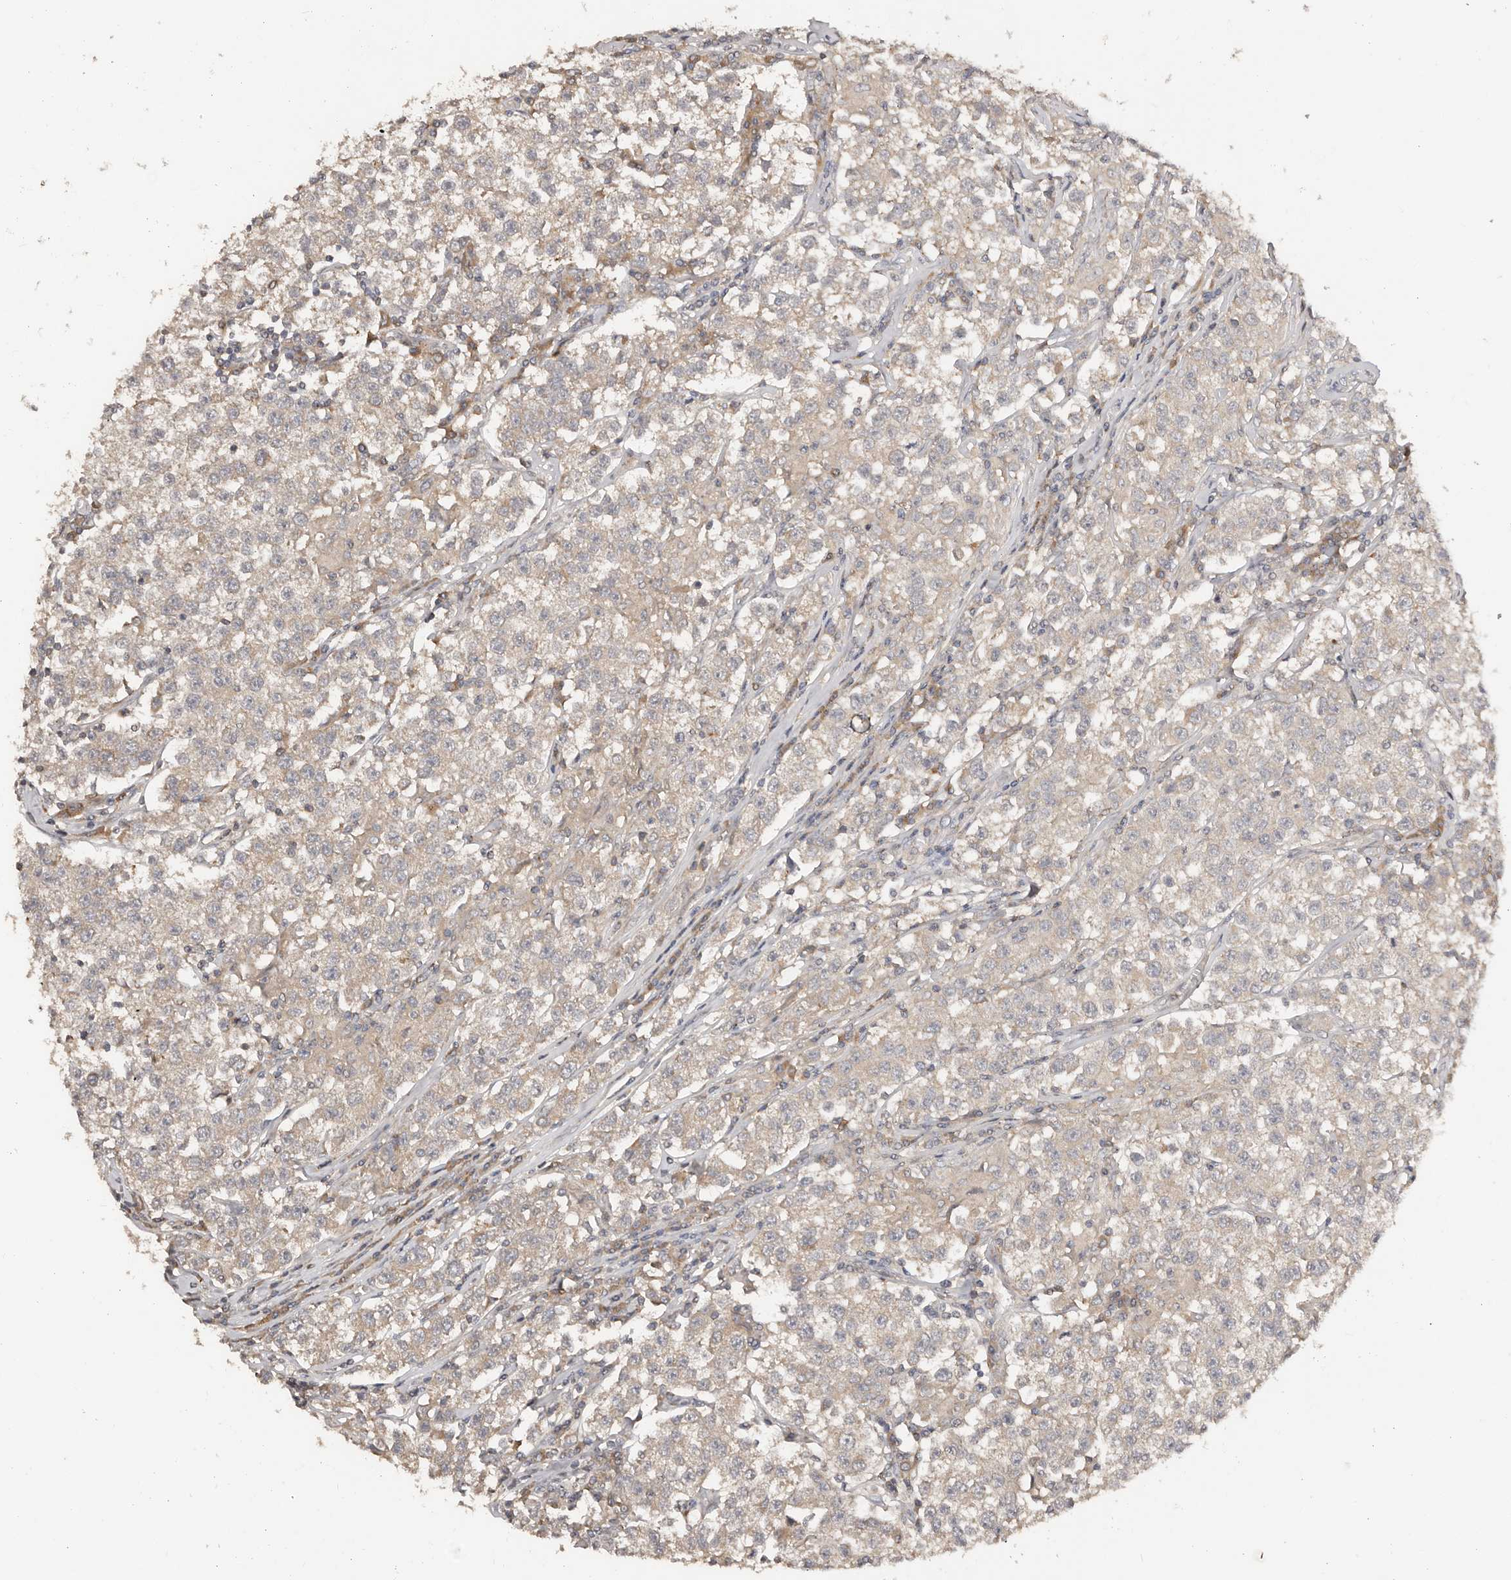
{"staining": {"intensity": "weak", "quantity": "25%-75%", "location": "cytoplasmic/membranous"}, "tissue": "testis cancer", "cell_type": "Tumor cells", "image_type": "cancer", "snomed": [{"axis": "morphology", "description": "Seminoma, NOS"}, {"axis": "morphology", "description": "Carcinoma, Embryonal, NOS"}, {"axis": "topography", "description": "Testis"}], "caption": "Protein expression analysis of human testis cancer (seminoma) reveals weak cytoplasmic/membranous positivity in about 25%-75% of tumor cells. Using DAB (3,3'-diaminobenzidine) (brown) and hematoxylin (blue) stains, captured at high magnification using brightfield microscopy.", "gene": "SLC39A2", "patient": {"sex": "male", "age": 43}}